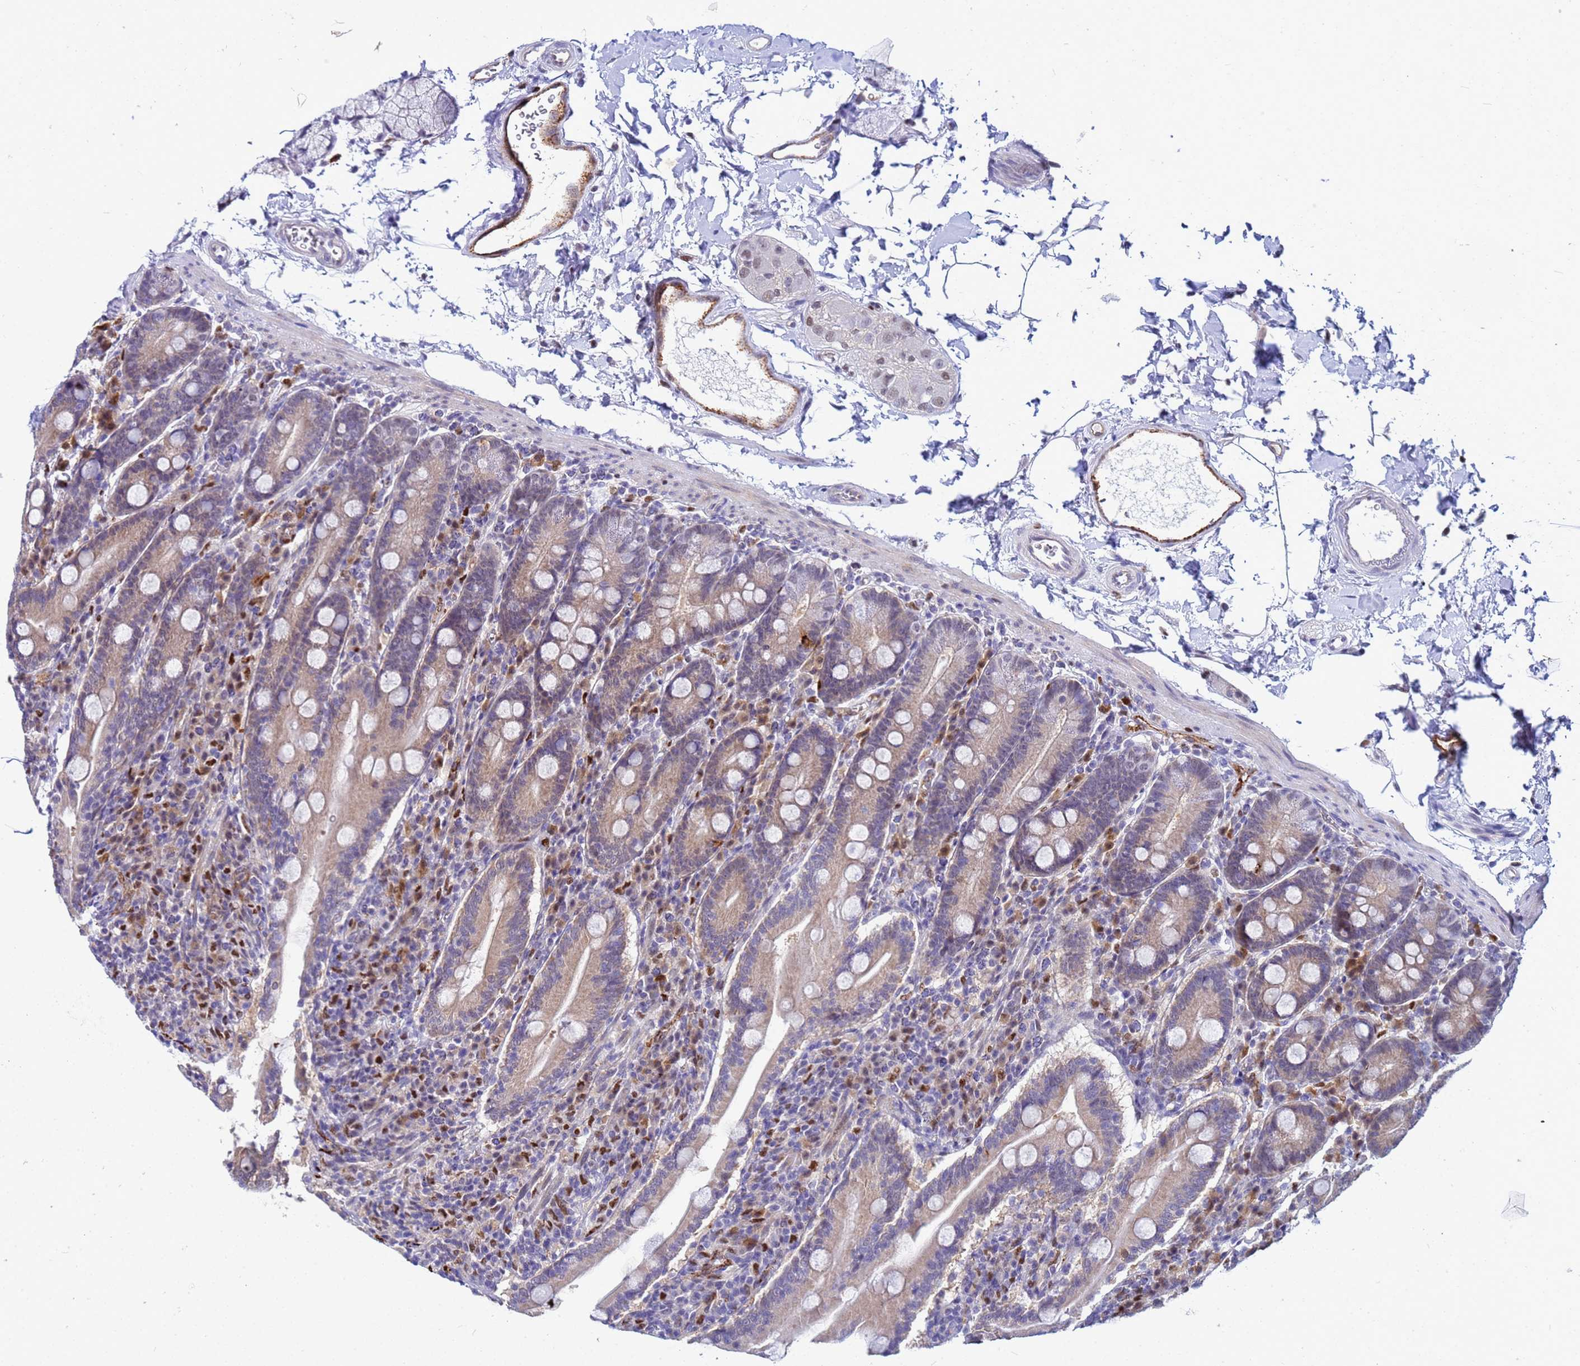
{"staining": {"intensity": "weak", "quantity": "25%-75%", "location": "cytoplasmic/membranous"}, "tissue": "duodenum", "cell_type": "Glandular cells", "image_type": "normal", "snomed": [{"axis": "morphology", "description": "Normal tissue, NOS"}, {"axis": "topography", "description": "Duodenum"}], "caption": "Protein expression by immunohistochemistry demonstrates weak cytoplasmic/membranous staining in about 25%-75% of glandular cells in normal duodenum. (Stains: DAB (3,3'-diaminobenzidine) in brown, nuclei in blue, Microscopy: brightfield microscopy at high magnification).", "gene": "SLC25A37", "patient": {"sex": "male", "age": 35}}